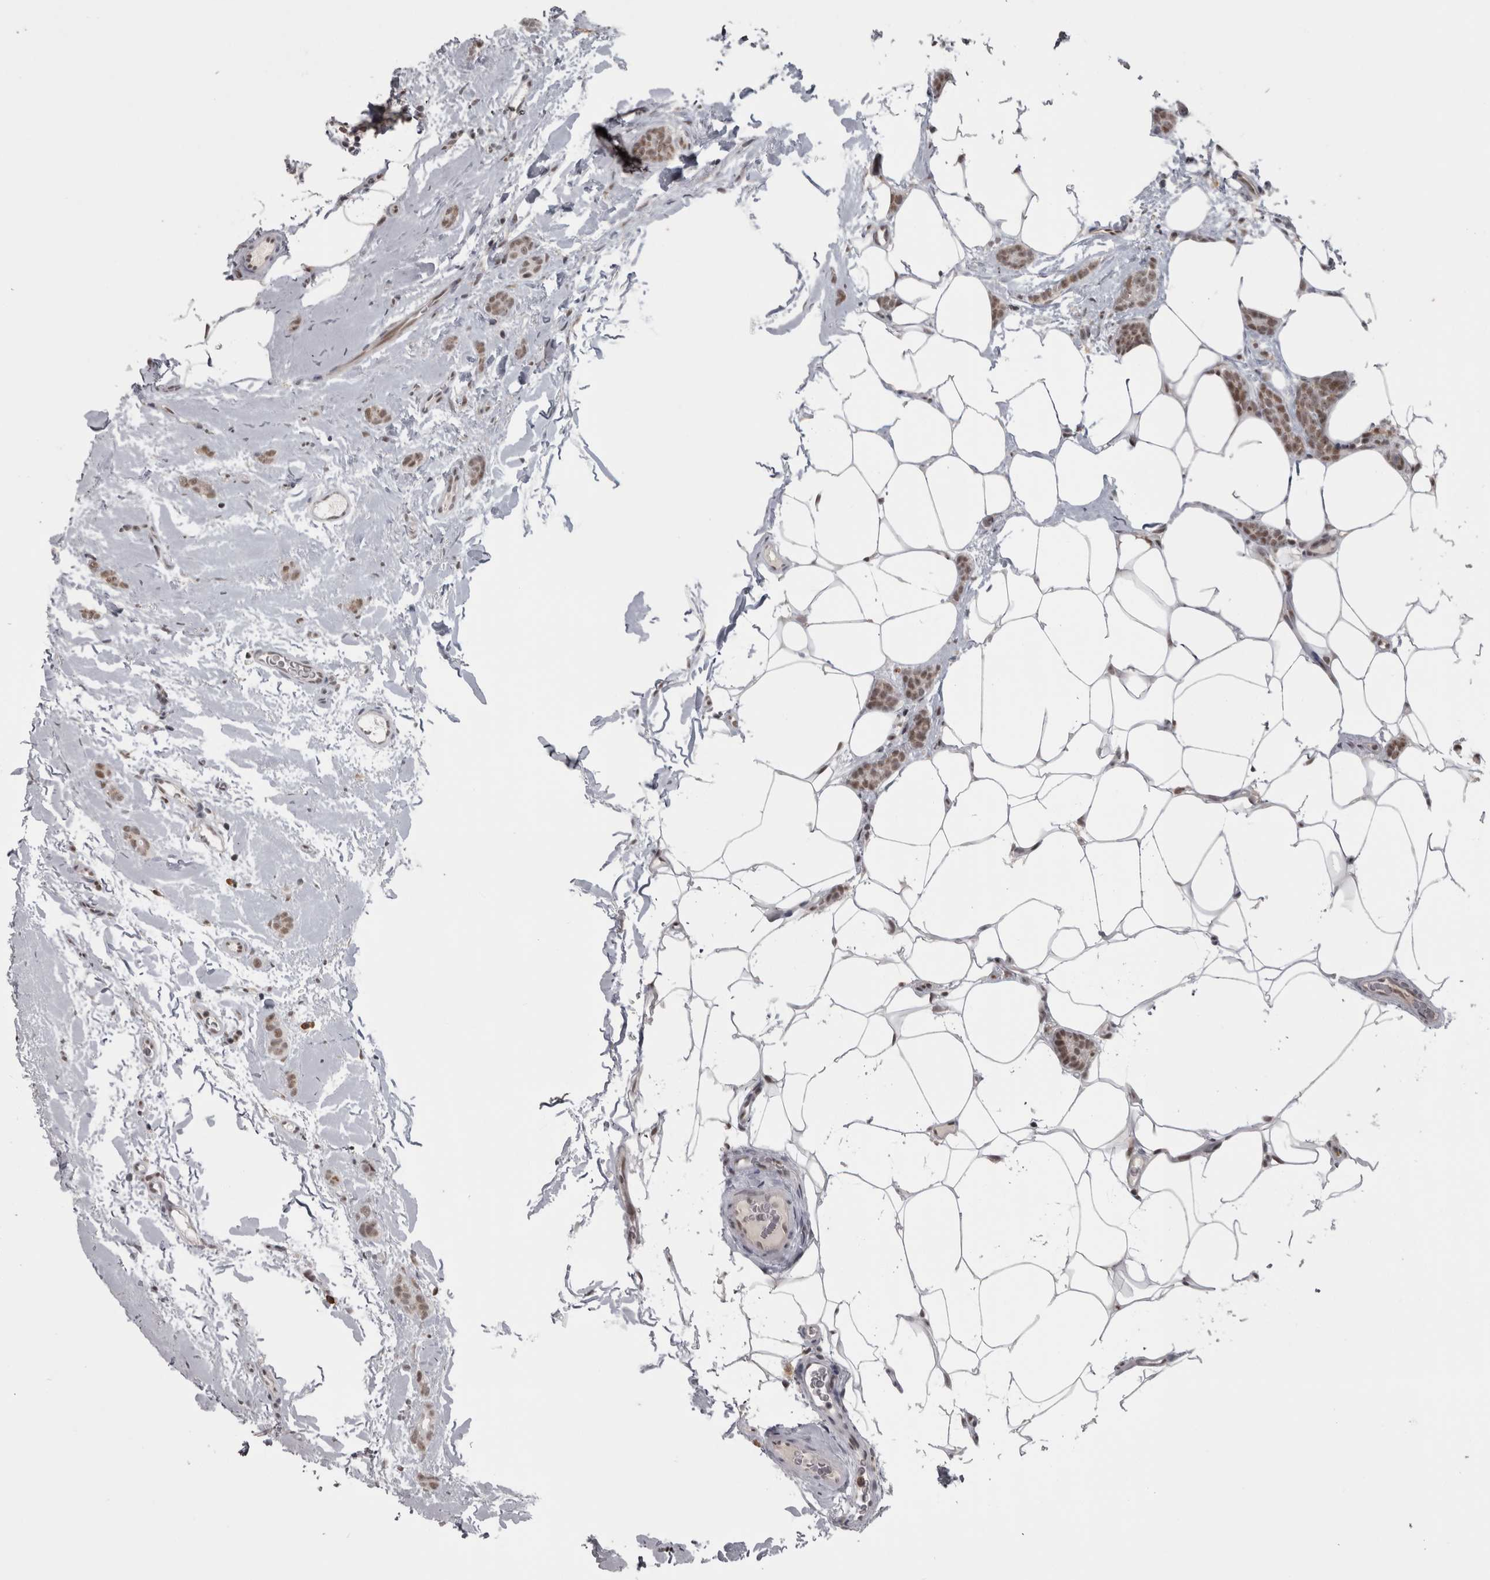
{"staining": {"intensity": "moderate", "quantity": ">75%", "location": "nuclear"}, "tissue": "breast cancer", "cell_type": "Tumor cells", "image_type": "cancer", "snomed": [{"axis": "morphology", "description": "Lobular carcinoma"}, {"axis": "topography", "description": "Skin"}, {"axis": "topography", "description": "Breast"}], "caption": "Human lobular carcinoma (breast) stained with a brown dye displays moderate nuclear positive positivity in approximately >75% of tumor cells.", "gene": "MICU3", "patient": {"sex": "female", "age": 46}}